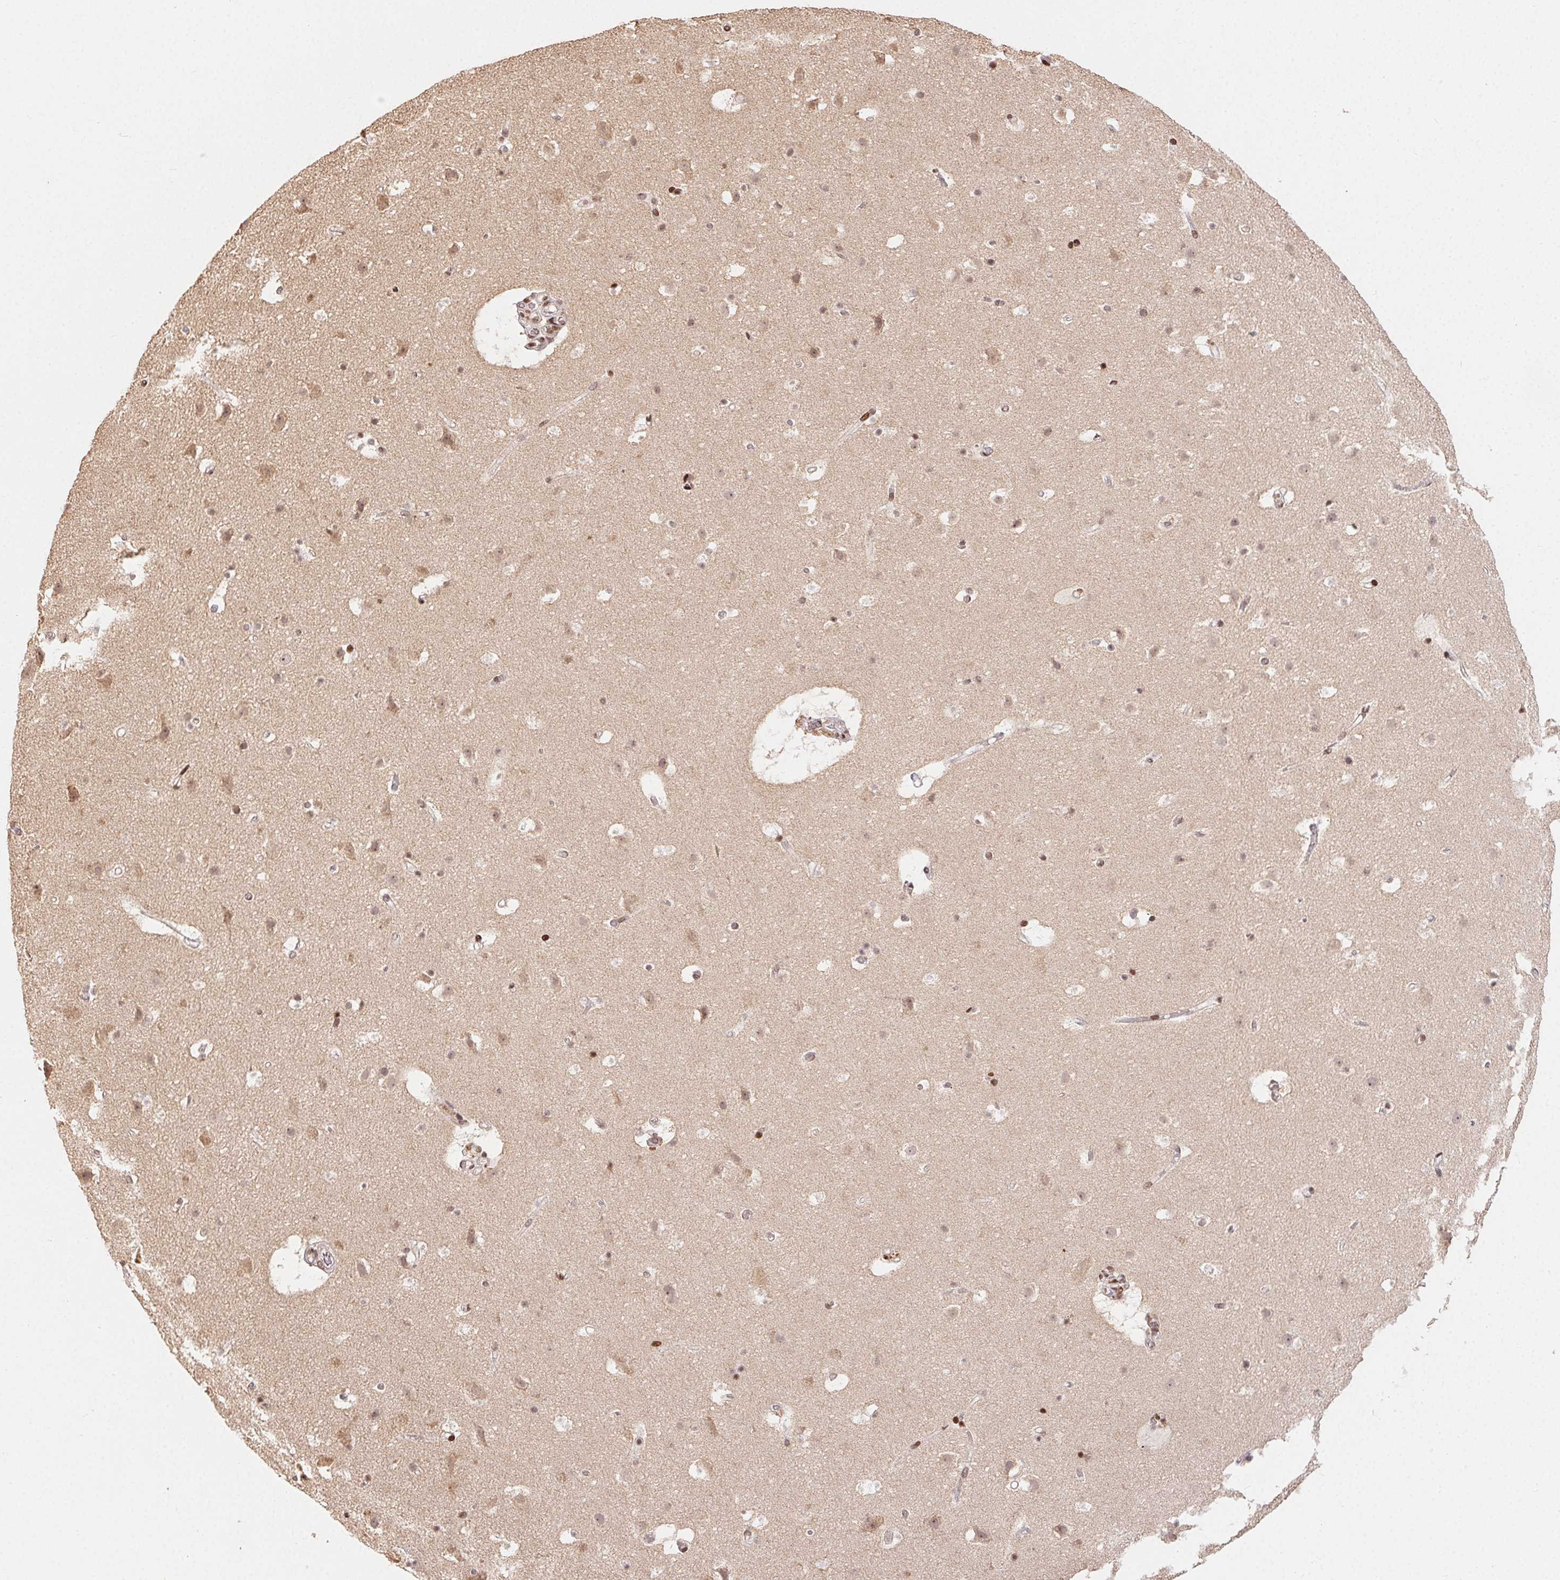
{"staining": {"intensity": "negative", "quantity": "none", "location": "none"}, "tissue": "cerebral cortex", "cell_type": "Endothelial cells", "image_type": "normal", "snomed": [{"axis": "morphology", "description": "Normal tissue, NOS"}, {"axis": "topography", "description": "Cerebral cortex"}], "caption": "Endothelial cells are negative for brown protein staining in normal cerebral cortex. The staining was performed using DAB (3,3'-diaminobenzidine) to visualize the protein expression in brown, while the nuclei were stained in blue with hematoxylin (Magnification: 20x).", "gene": "MAPKAPK2", "patient": {"sex": "female", "age": 42}}